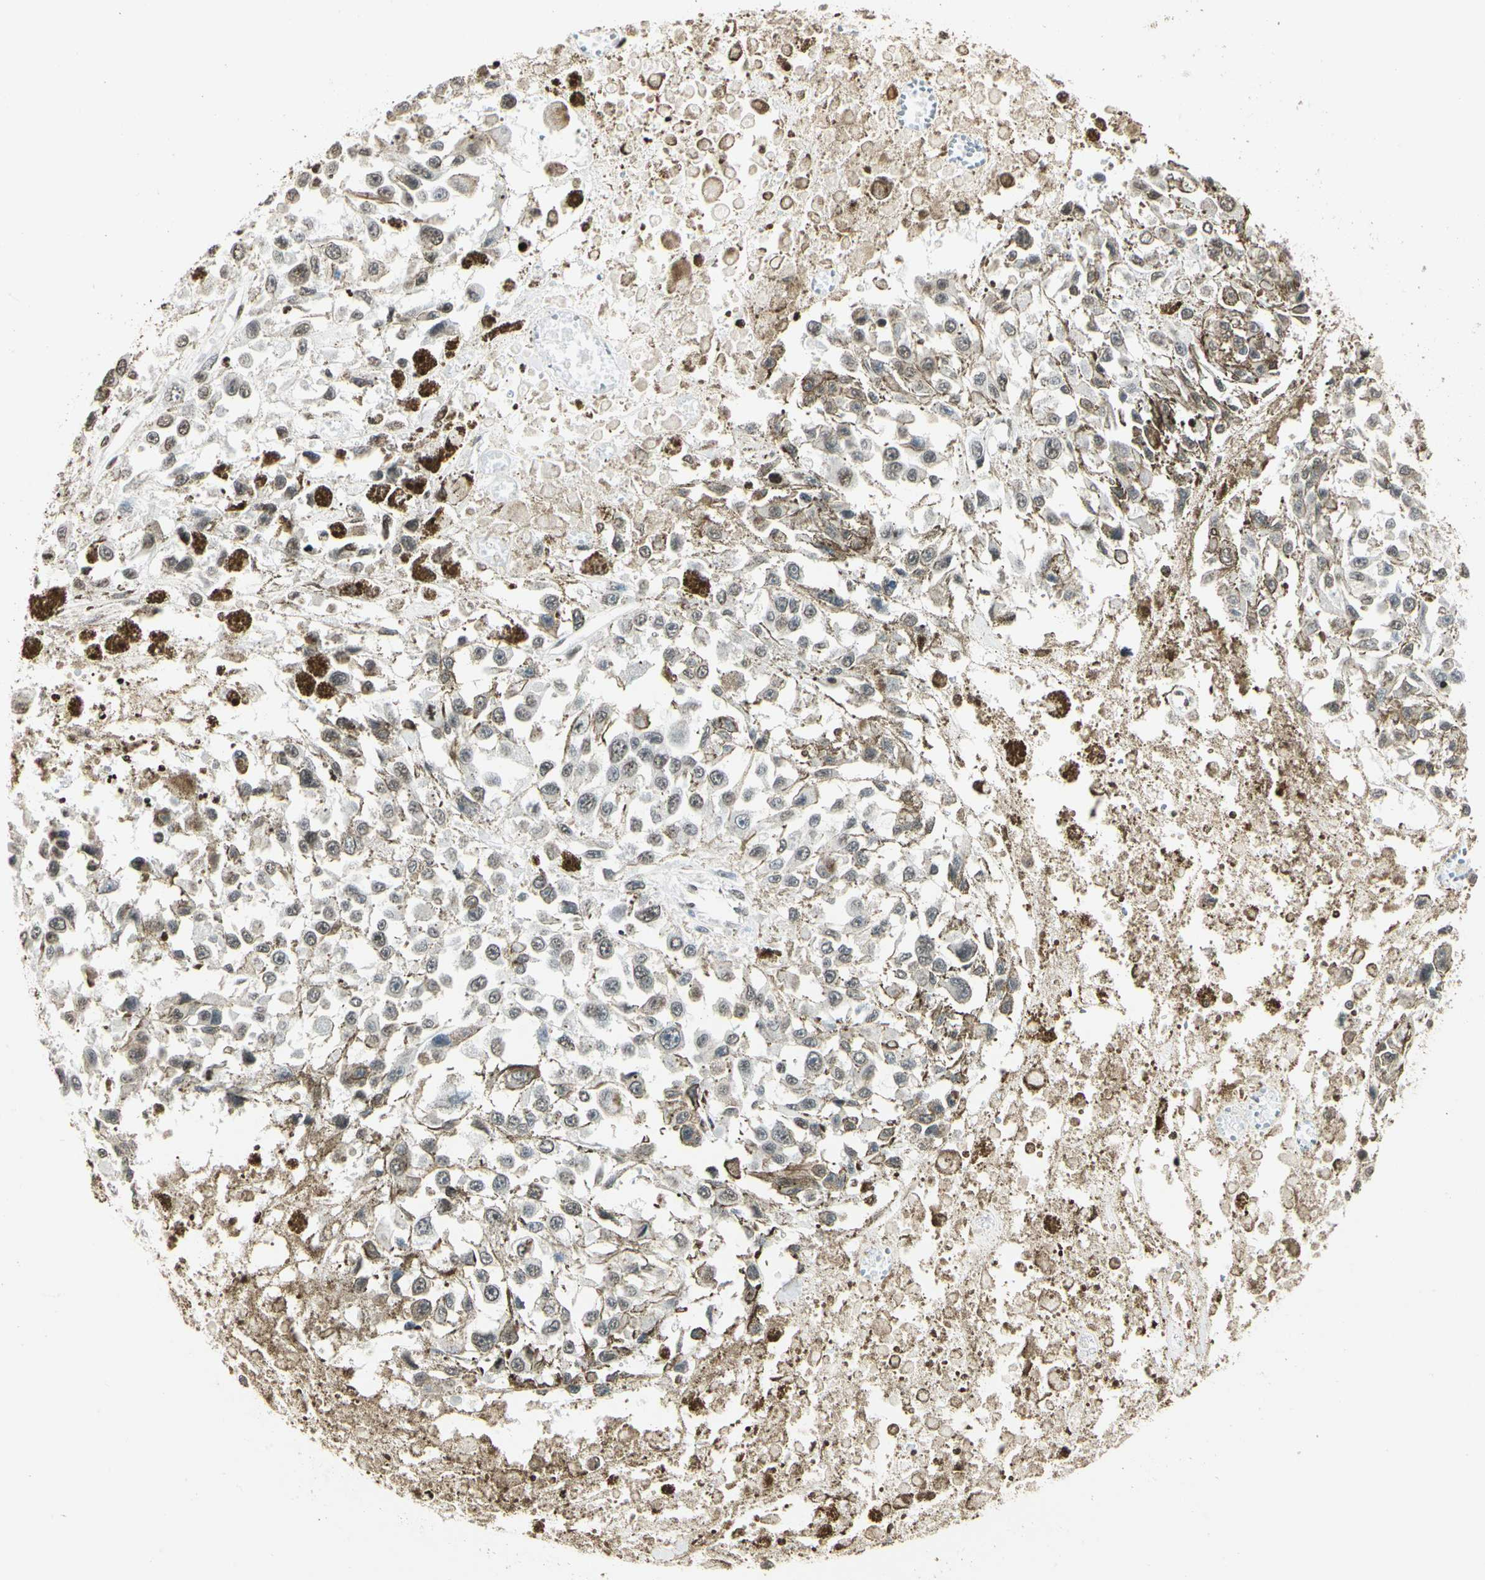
{"staining": {"intensity": "weak", "quantity": ">75%", "location": "nuclear"}, "tissue": "melanoma", "cell_type": "Tumor cells", "image_type": "cancer", "snomed": [{"axis": "morphology", "description": "Malignant melanoma, Metastatic site"}, {"axis": "topography", "description": "Lymph node"}], "caption": "Protein staining shows weak nuclear positivity in approximately >75% of tumor cells in melanoma.", "gene": "FER", "patient": {"sex": "male", "age": 59}}